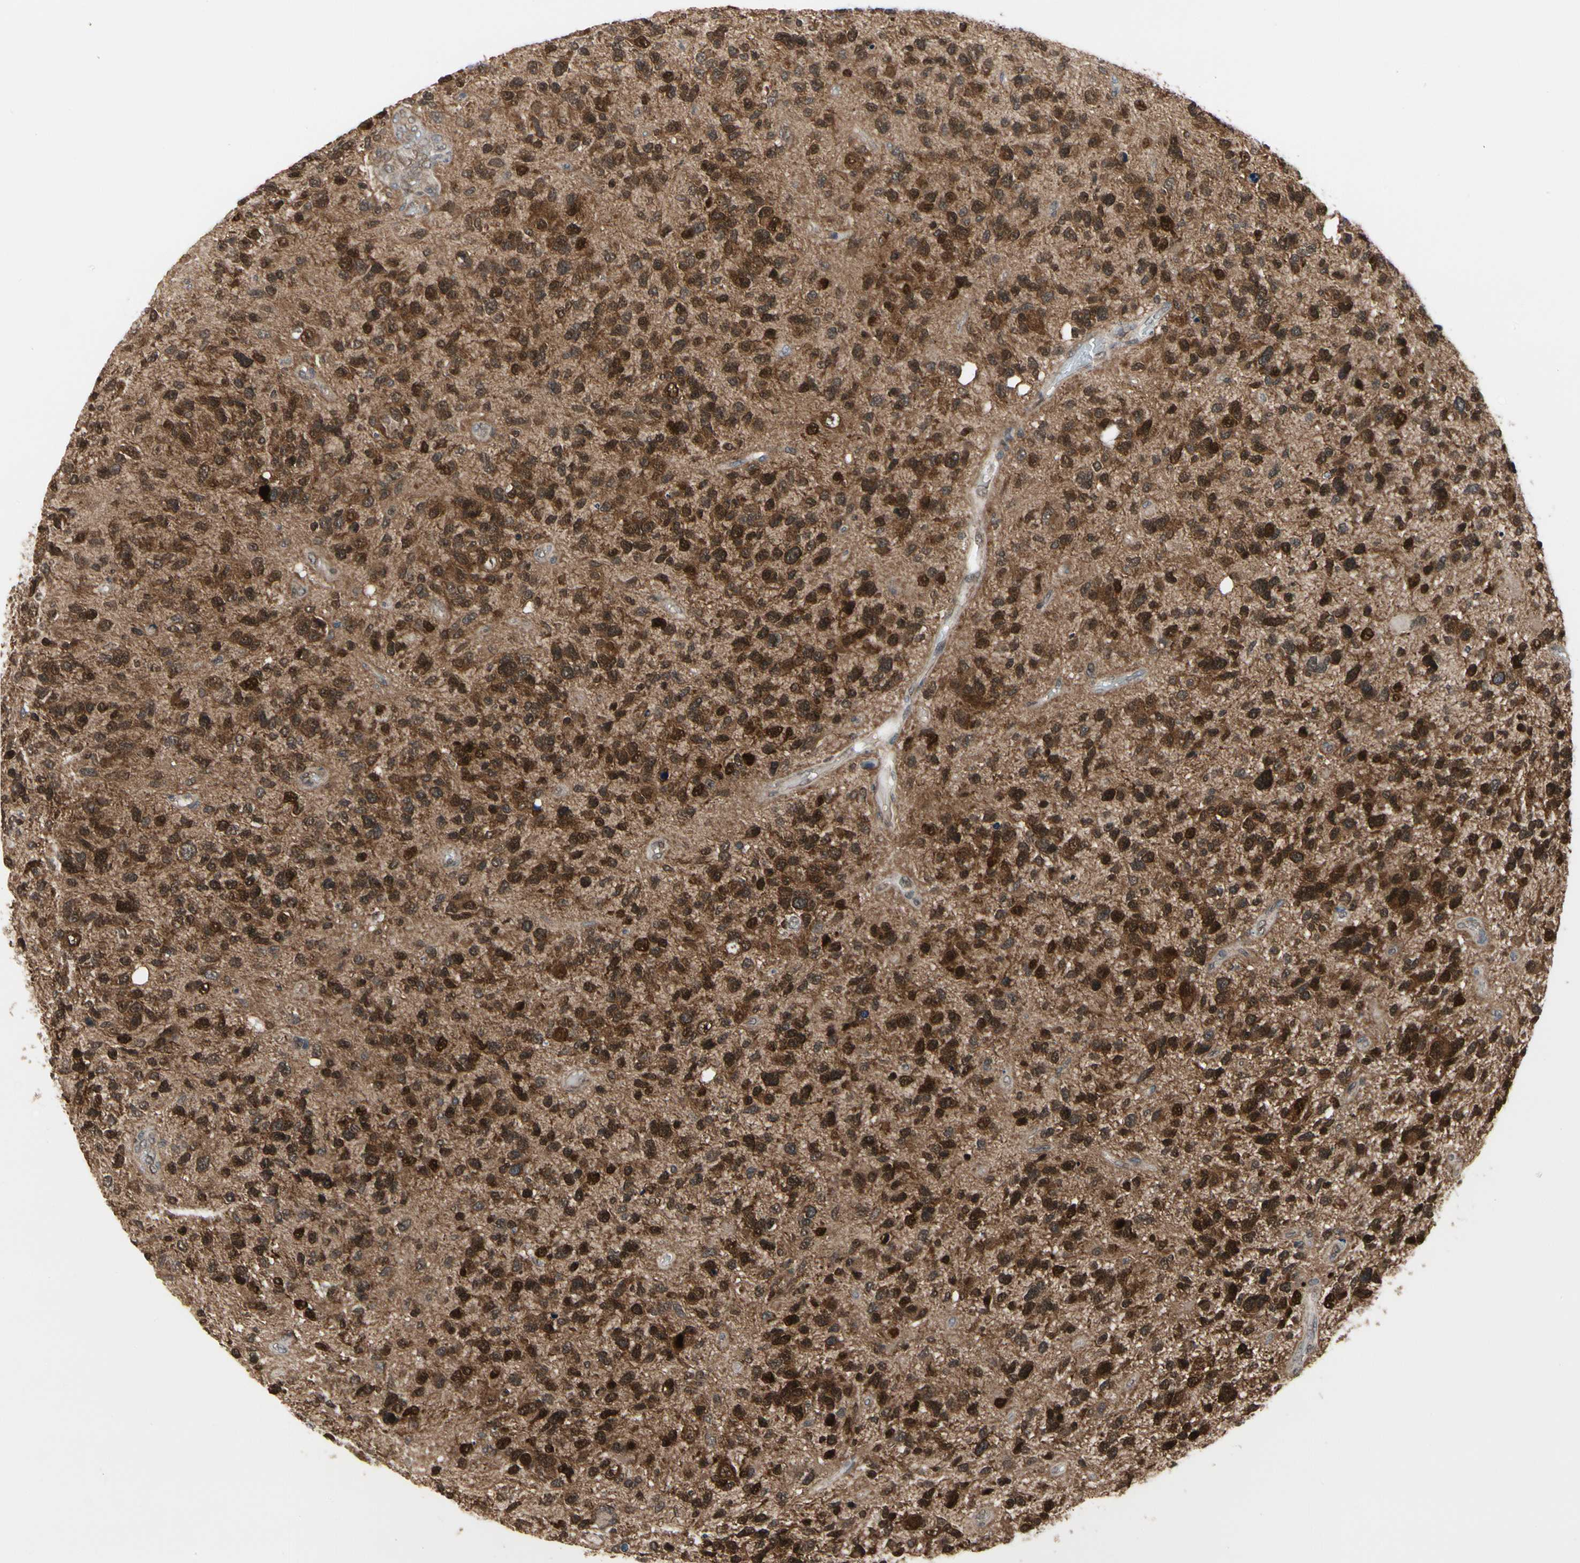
{"staining": {"intensity": "strong", "quantity": ">75%", "location": "cytoplasmic/membranous,nuclear"}, "tissue": "glioma", "cell_type": "Tumor cells", "image_type": "cancer", "snomed": [{"axis": "morphology", "description": "Glioma, malignant, High grade"}, {"axis": "topography", "description": "Brain"}], "caption": "Glioma tissue exhibits strong cytoplasmic/membranous and nuclear expression in approximately >75% of tumor cells (Brightfield microscopy of DAB IHC at high magnification).", "gene": "CDK5", "patient": {"sex": "female", "age": 58}}